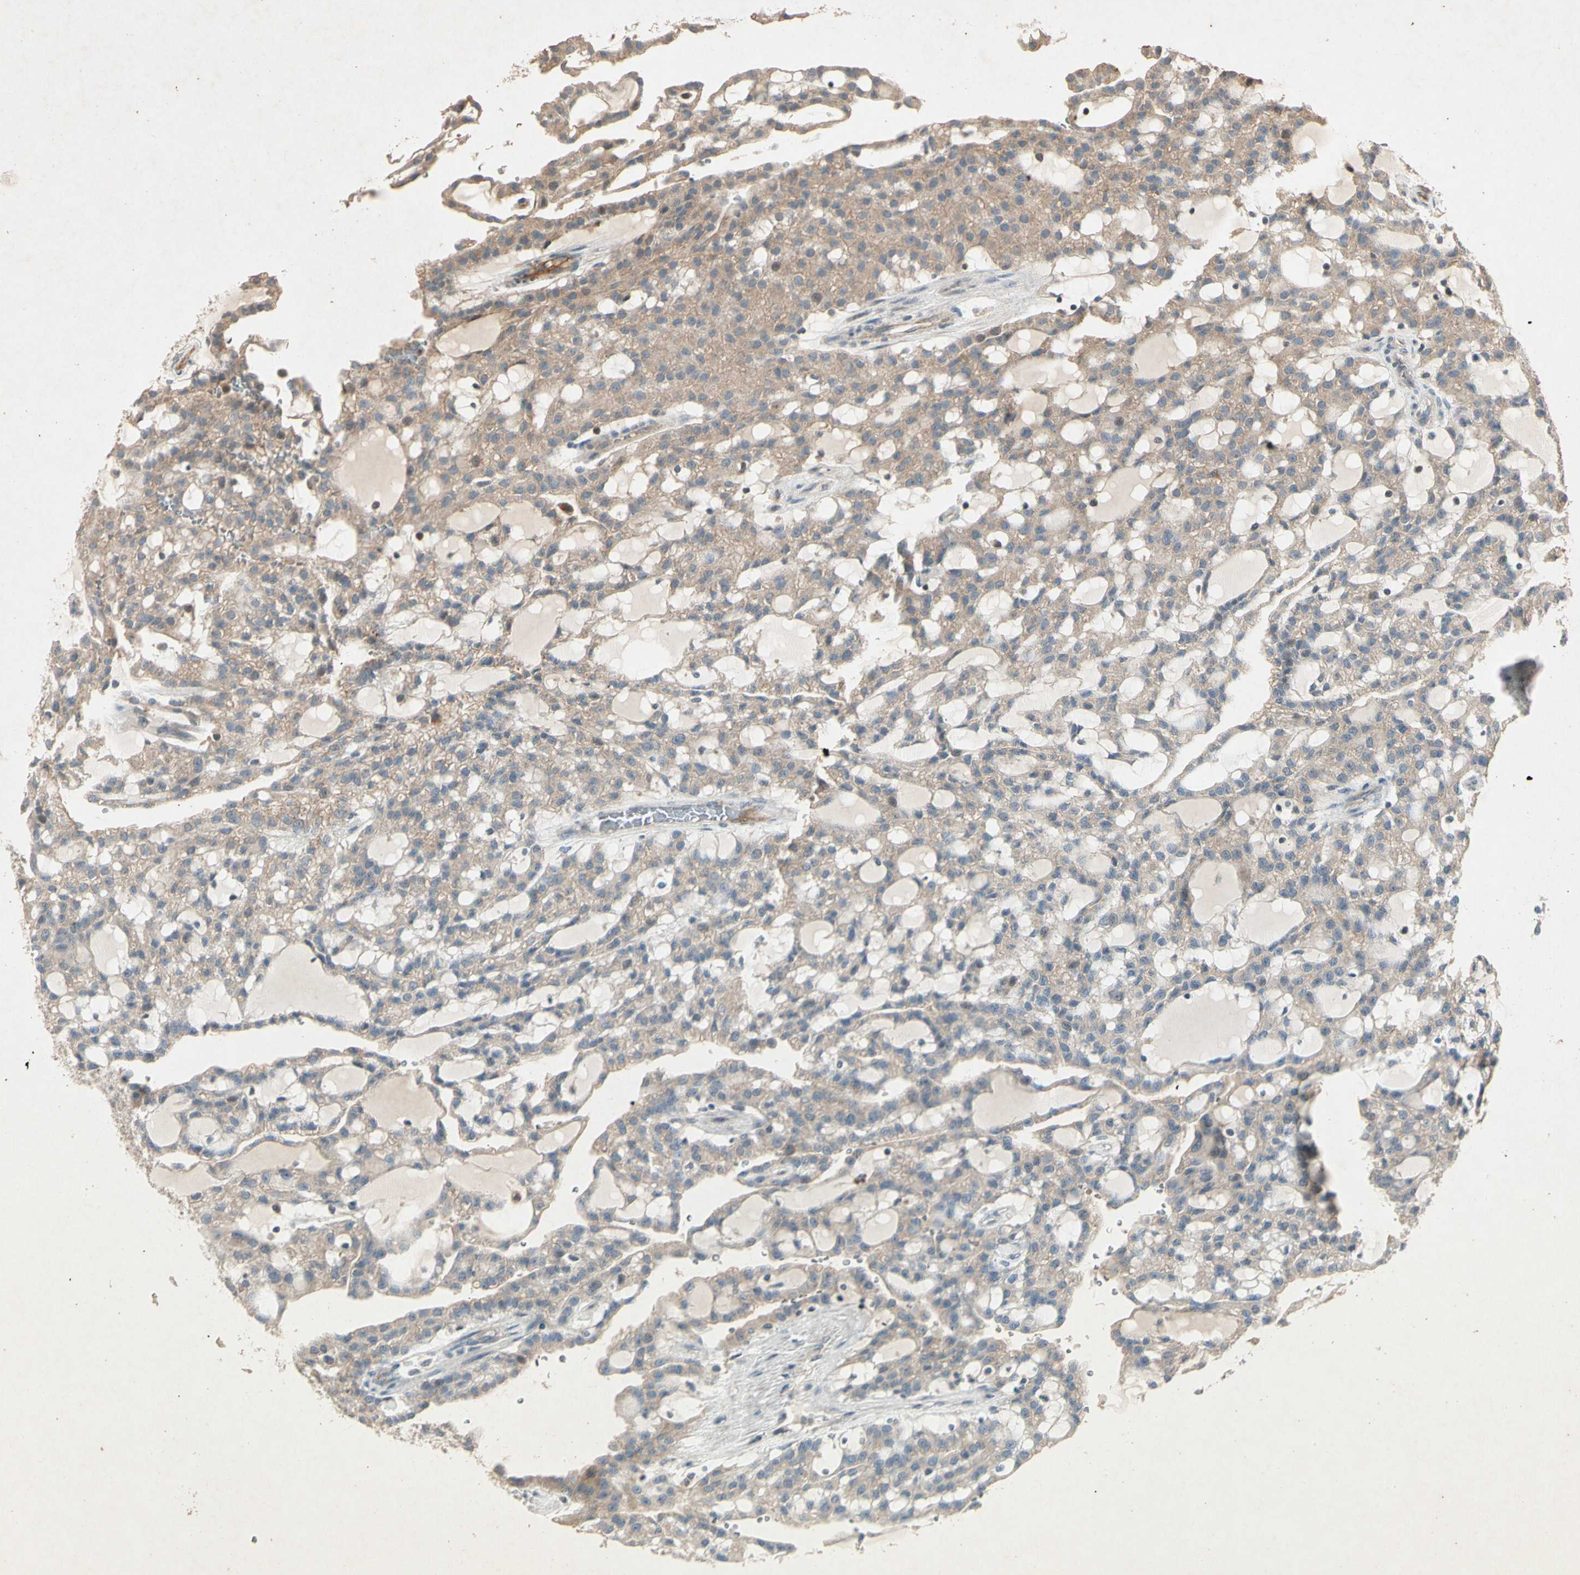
{"staining": {"intensity": "weak", "quantity": "25%-75%", "location": "cytoplasmic/membranous"}, "tissue": "renal cancer", "cell_type": "Tumor cells", "image_type": "cancer", "snomed": [{"axis": "morphology", "description": "Adenocarcinoma, NOS"}, {"axis": "topography", "description": "Kidney"}], "caption": "Renal cancer stained for a protein demonstrates weak cytoplasmic/membranous positivity in tumor cells.", "gene": "GPLD1", "patient": {"sex": "male", "age": 63}}